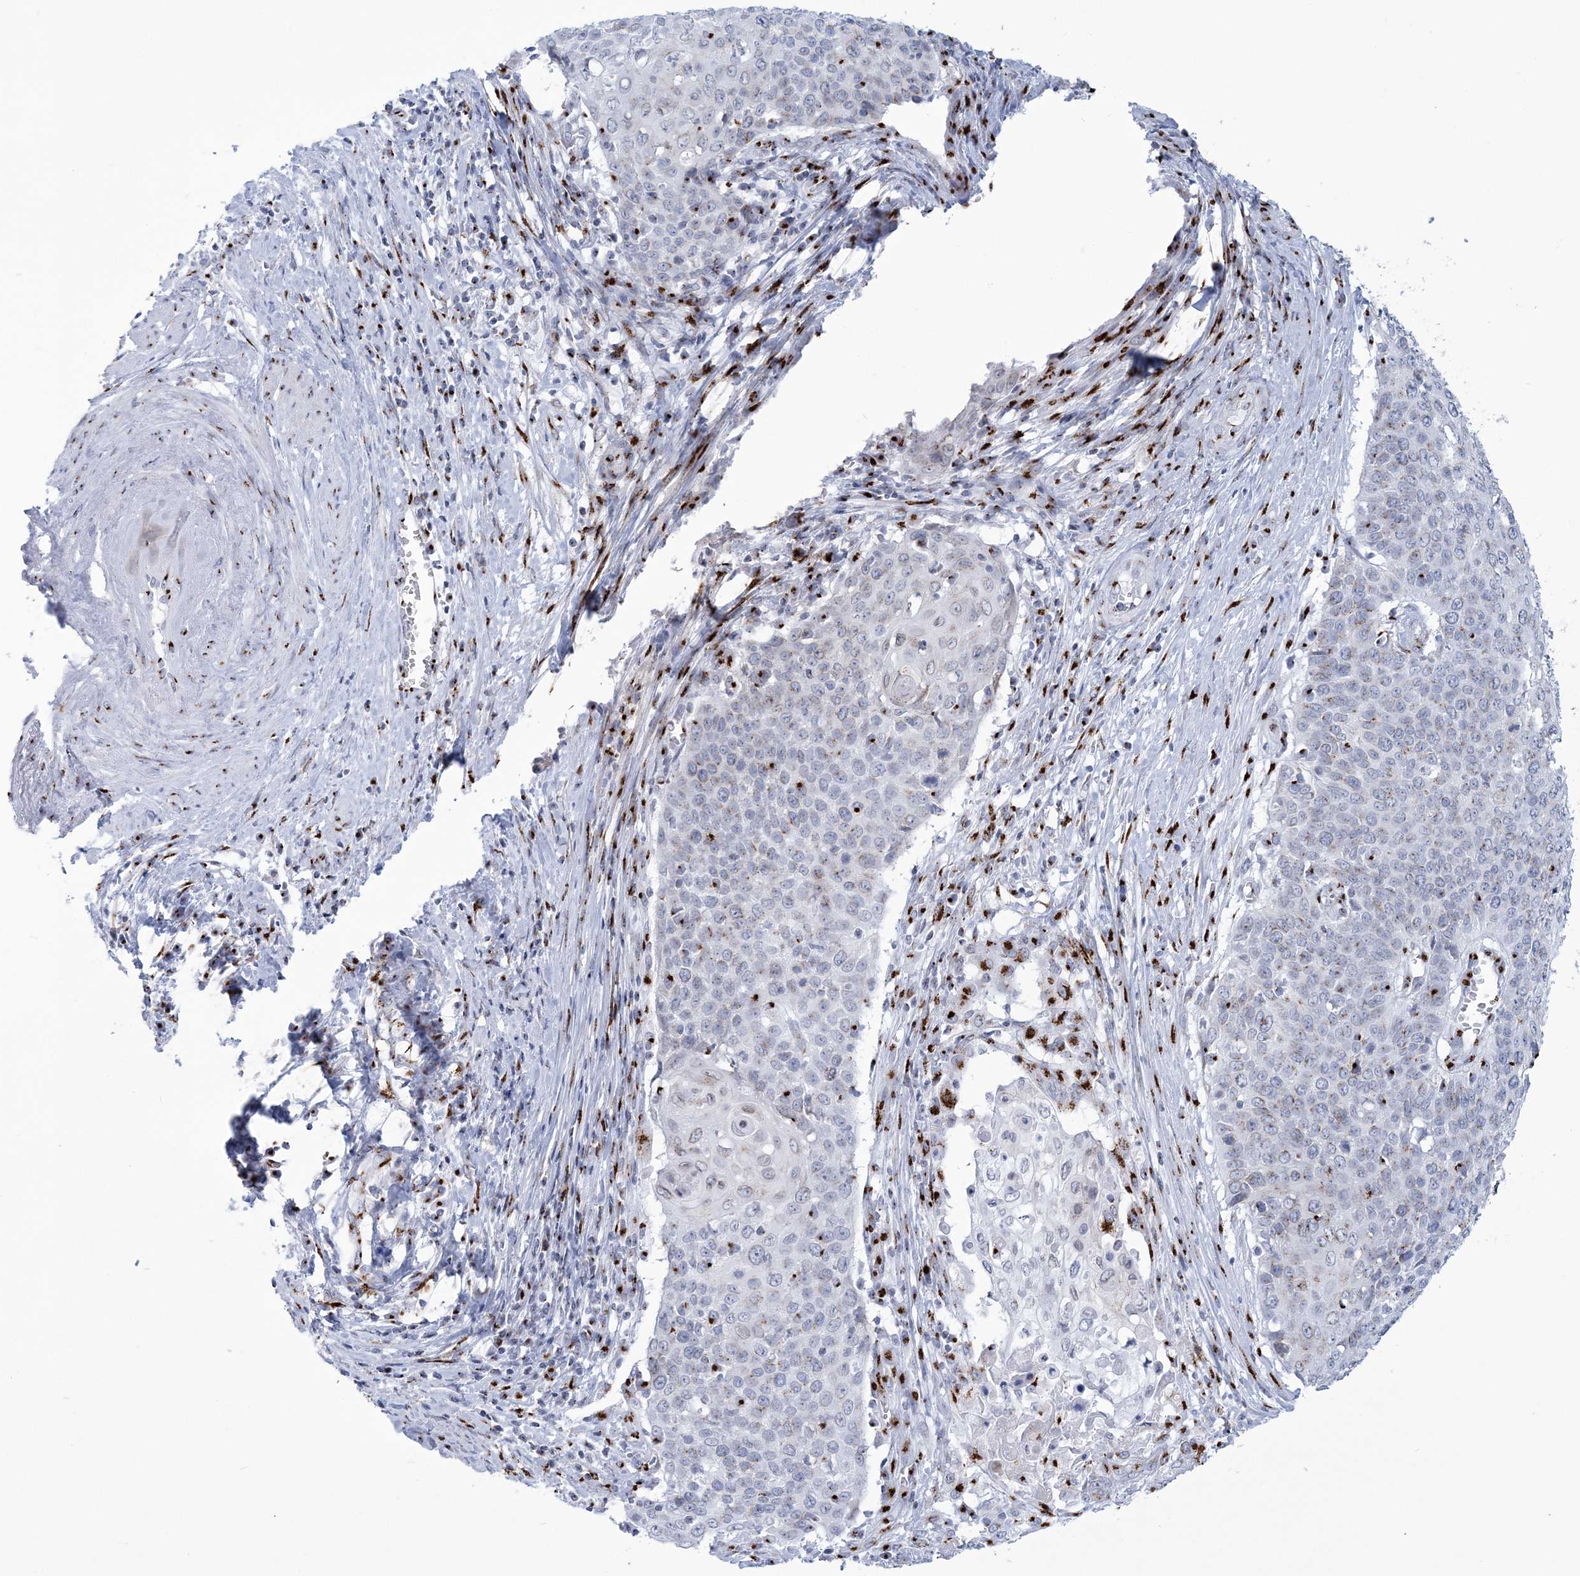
{"staining": {"intensity": "negative", "quantity": "none", "location": "none"}, "tissue": "cervical cancer", "cell_type": "Tumor cells", "image_type": "cancer", "snomed": [{"axis": "morphology", "description": "Squamous cell carcinoma, NOS"}, {"axis": "topography", "description": "Cervix"}], "caption": "Immunohistochemistry micrograph of human squamous cell carcinoma (cervical) stained for a protein (brown), which displays no positivity in tumor cells.", "gene": "SLX9", "patient": {"sex": "female", "age": 39}}